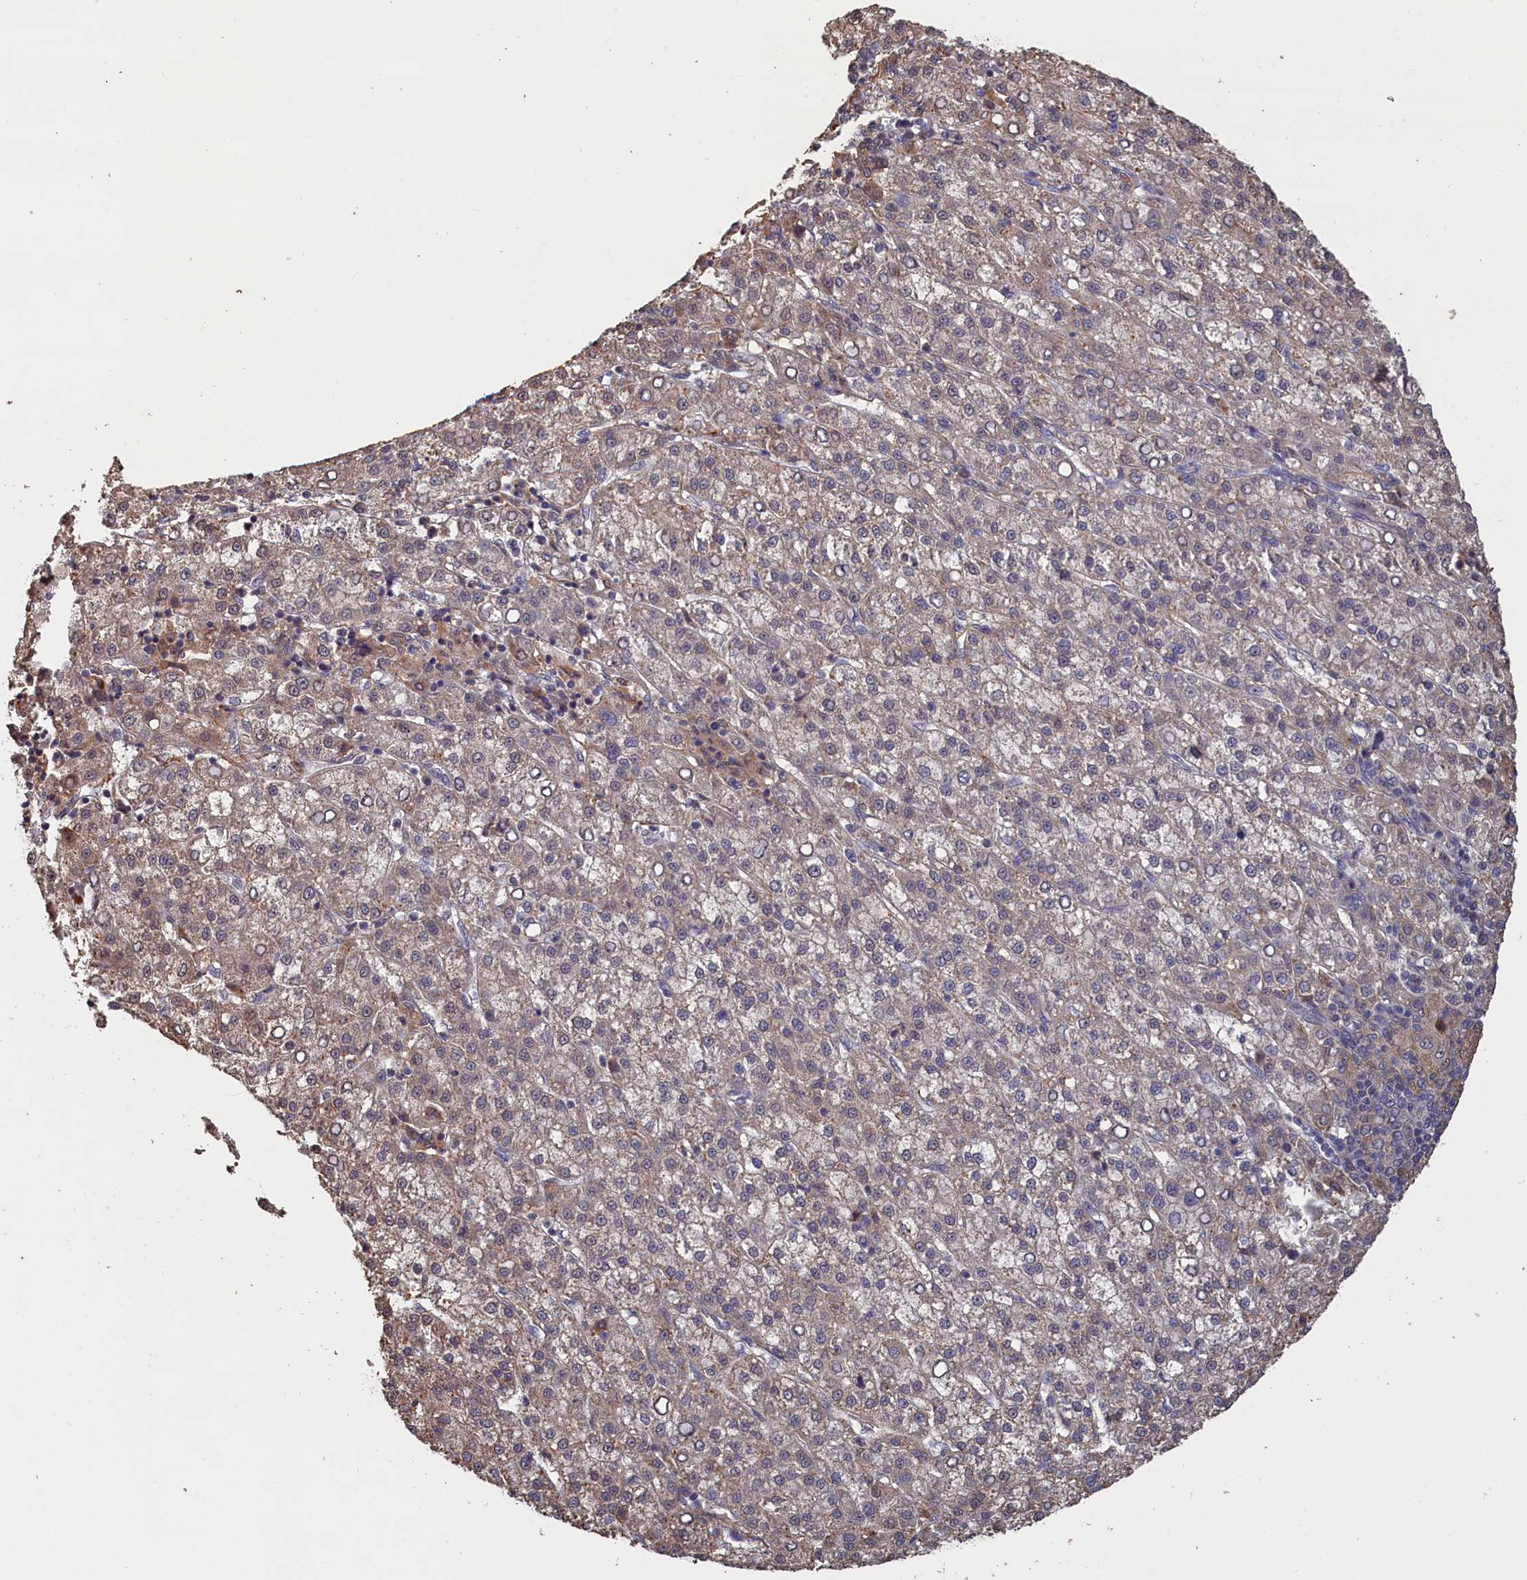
{"staining": {"intensity": "moderate", "quantity": "25%-75%", "location": "cytoplasmic/membranous,nuclear"}, "tissue": "liver cancer", "cell_type": "Tumor cells", "image_type": "cancer", "snomed": [{"axis": "morphology", "description": "Carcinoma, Hepatocellular, NOS"}, {"axis": "topography", "description": "Liver"}], "caption": "Protein staining of liver cancer (hepatocellular carcinoma) tissue displays moderate cytoplasmic/membranous and nuclear staining in approximately 25%-75% of tumor cells.", "gene": "UCHL3", "patient": {"sex": "female", "age": 58}}